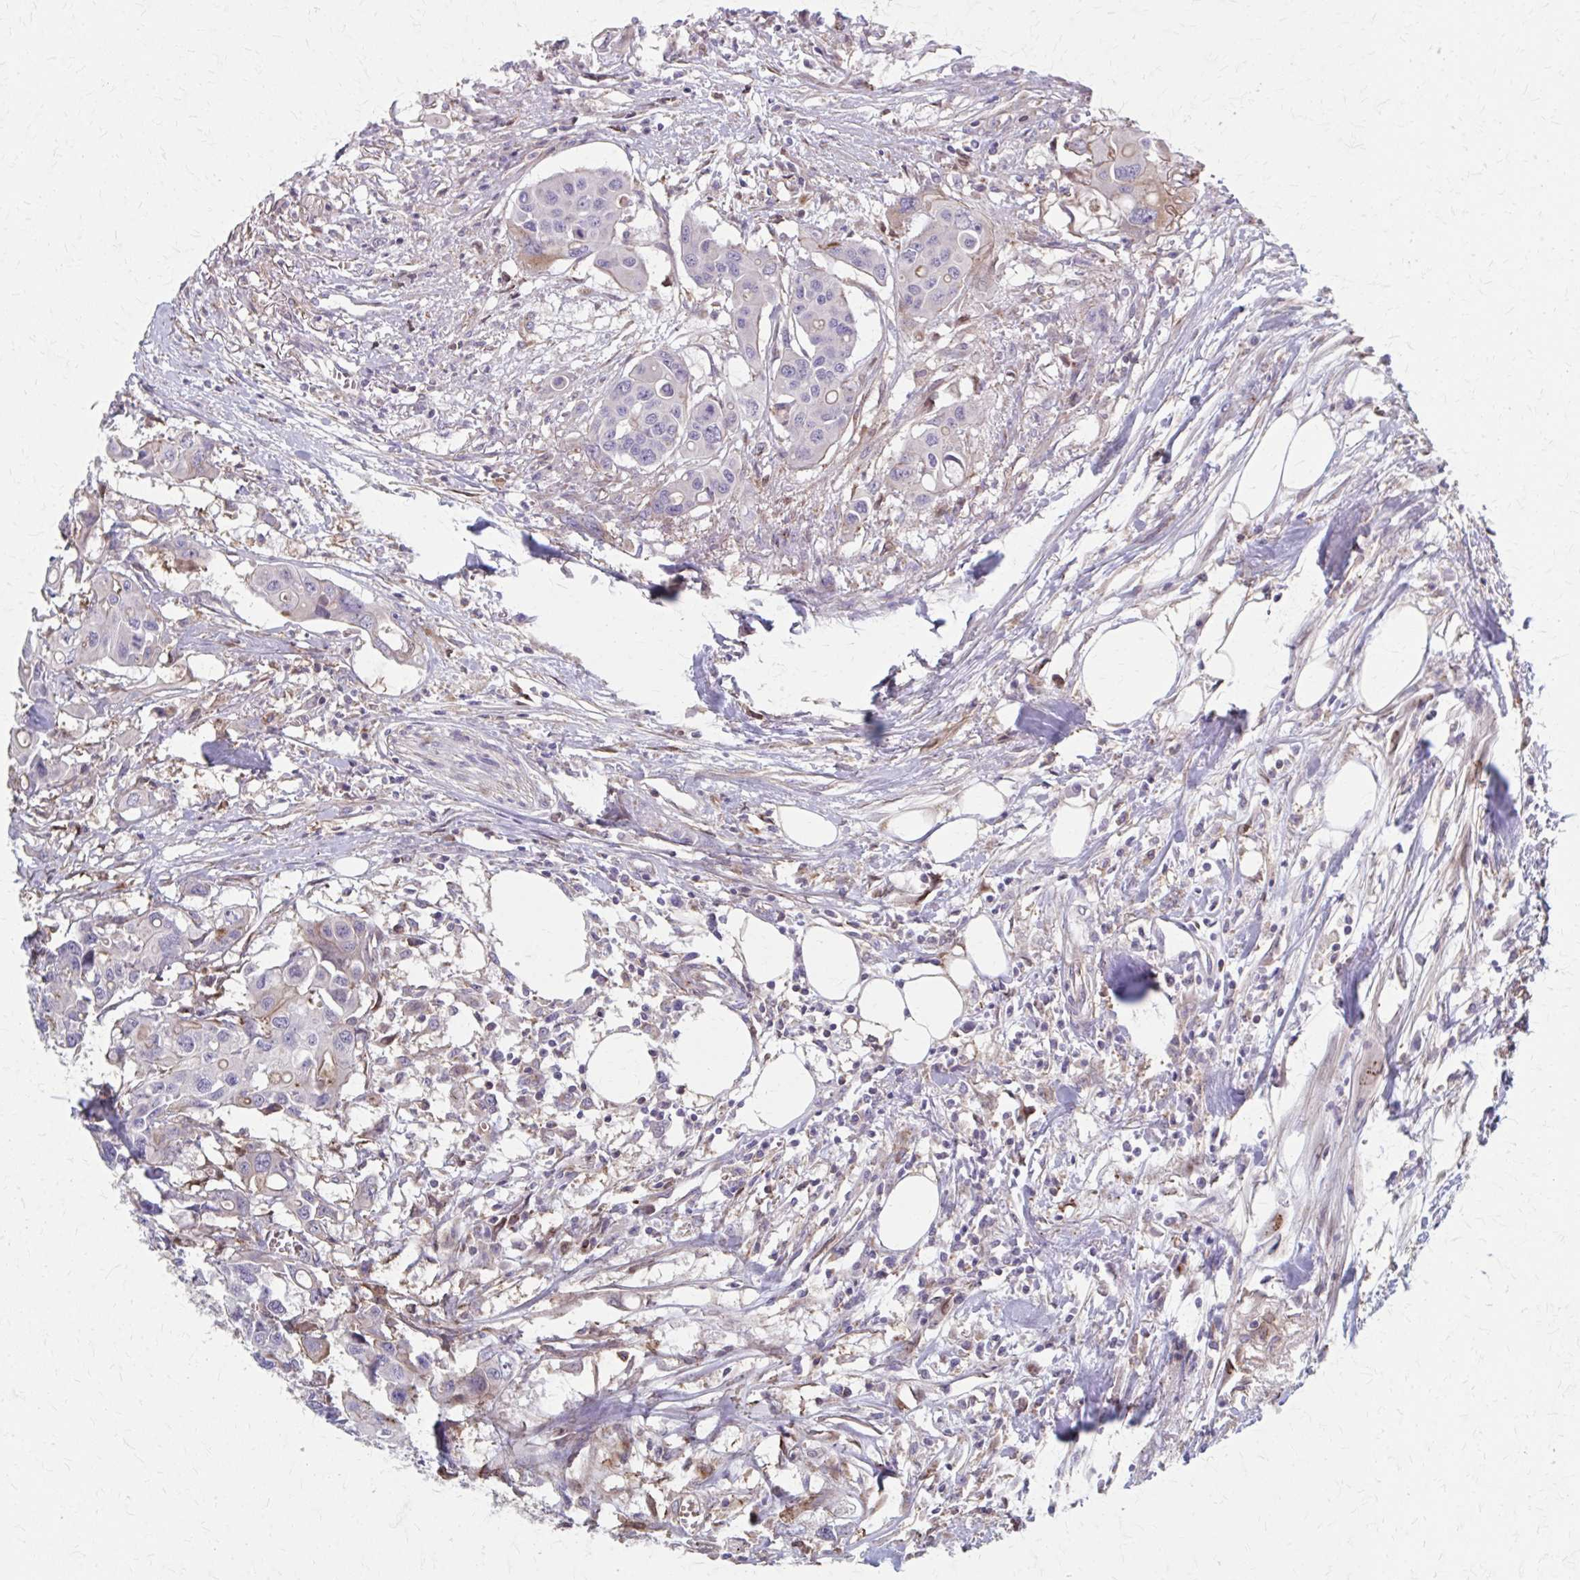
{"staining": {"intensity": "negative", "quantity": "none", "location": "none"}, "tissue": "colorectal cancer", "cell_type": "Tumor cells", "image_type": "cancer", "snomed": [{"axis": "morphology", "description": "Adenocarcinoma, NOS"}, {"axis": "topography", "description": "Colon"}], "caption": "A high-resolution micrograph shows immunohistochemistry (IHC) staining of colorectal adenocarcinoma, which shows no significant positivity in tumor cells. (DAB immunohistochemistry, high magnification).", "gene": "MMP14", "patient": {"sex": "male", "age": 77}}